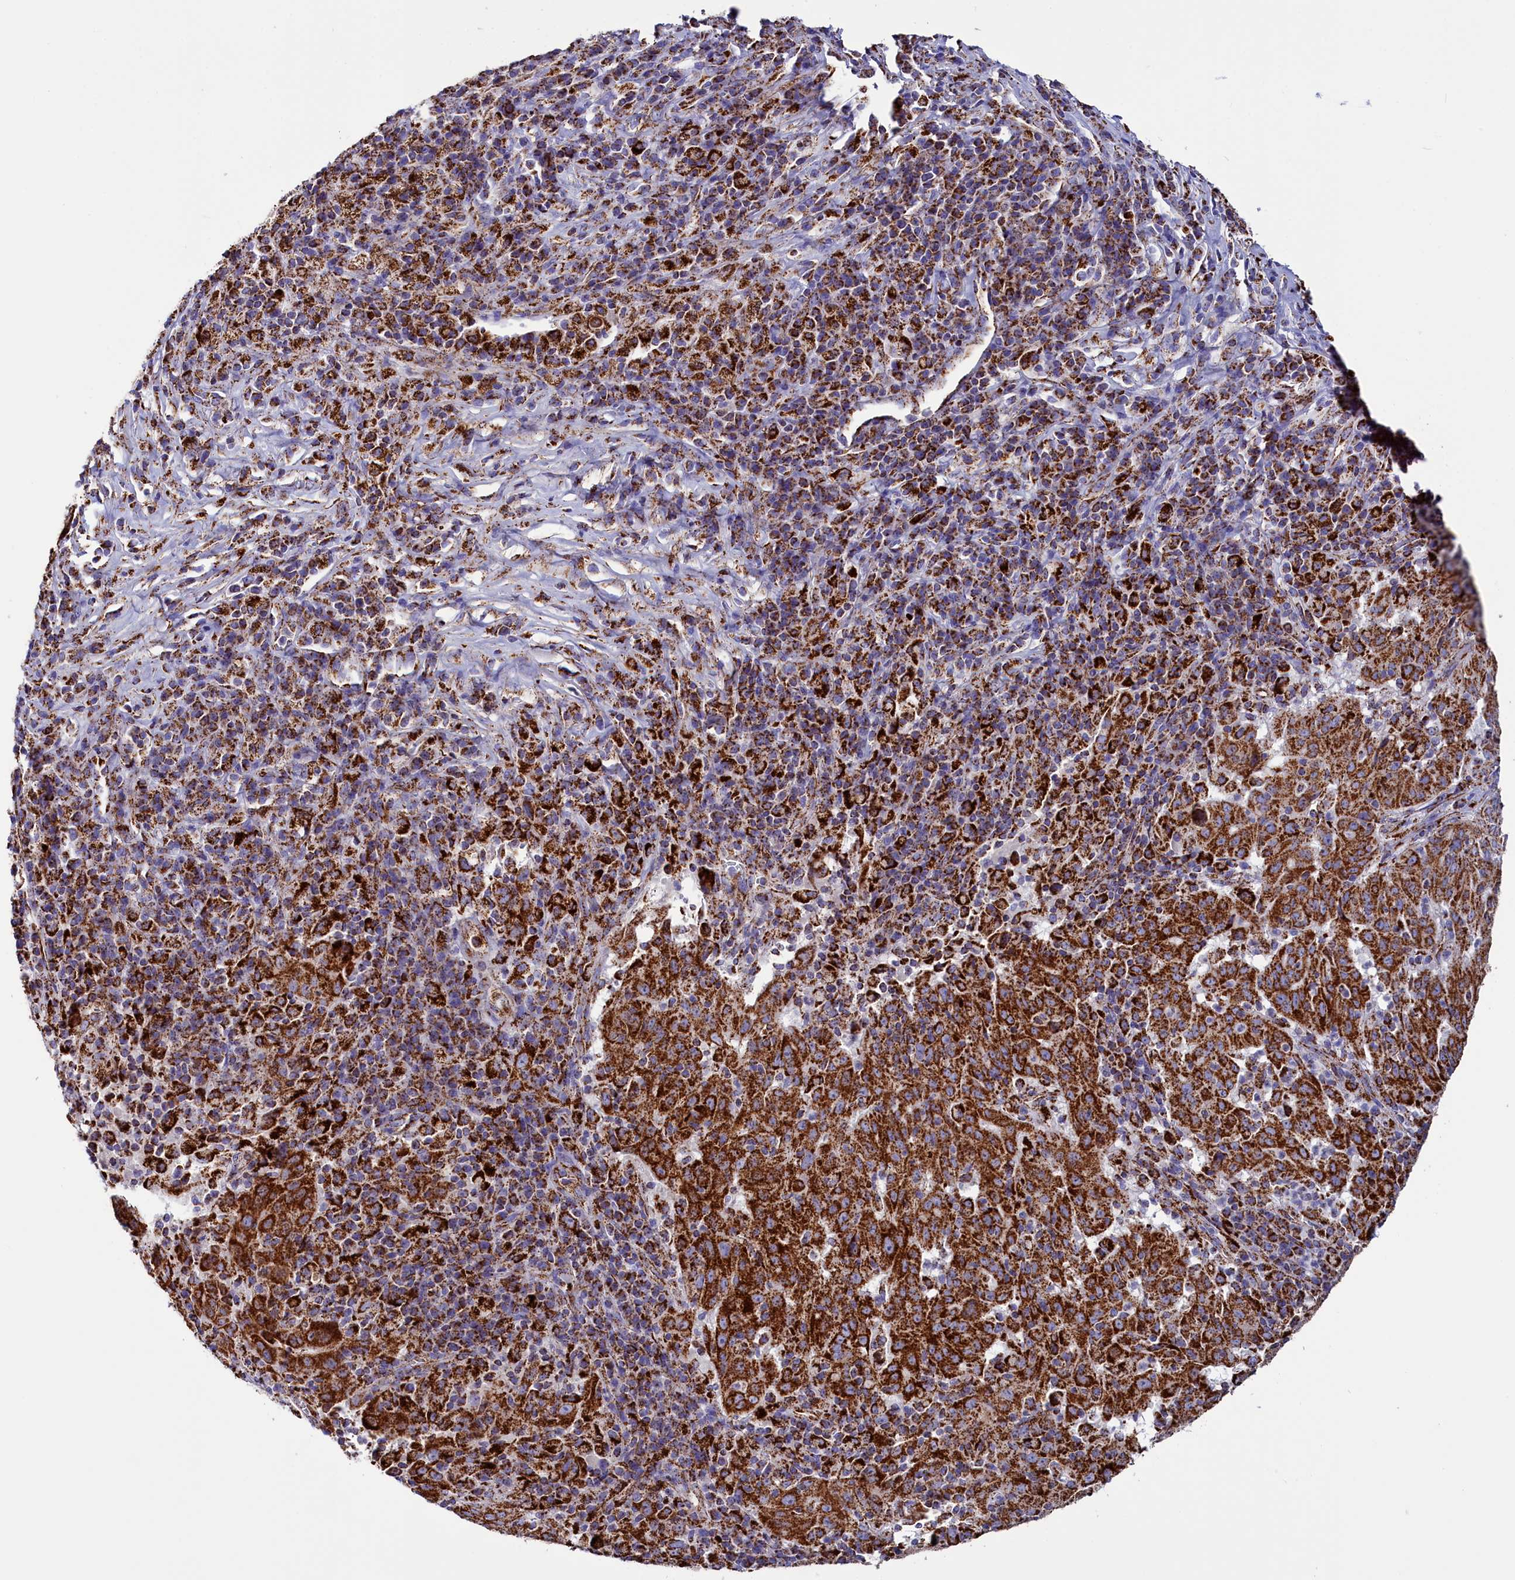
{"staining": {"intensity": "strong", "quantity": ">75%", "location": "cytoplasmic/membranous"}, "tissue": "pancreatic cancer", "cell_type": "Tumor cells", "image_type": "cancer", "snomed": [{"axis": "morphology", "description": "Adenocarcinoma, NOS"}, {"axis": "topography", "description": "Pancreas"}], "caption": "A brown stain shows strong cytoplasmic/membranous positivity of a protein in human adenocarcinoma (pancreatic) tumor cells.", "gene": "SLC39A3", "patient": {"sex": "male", "age": 63}}